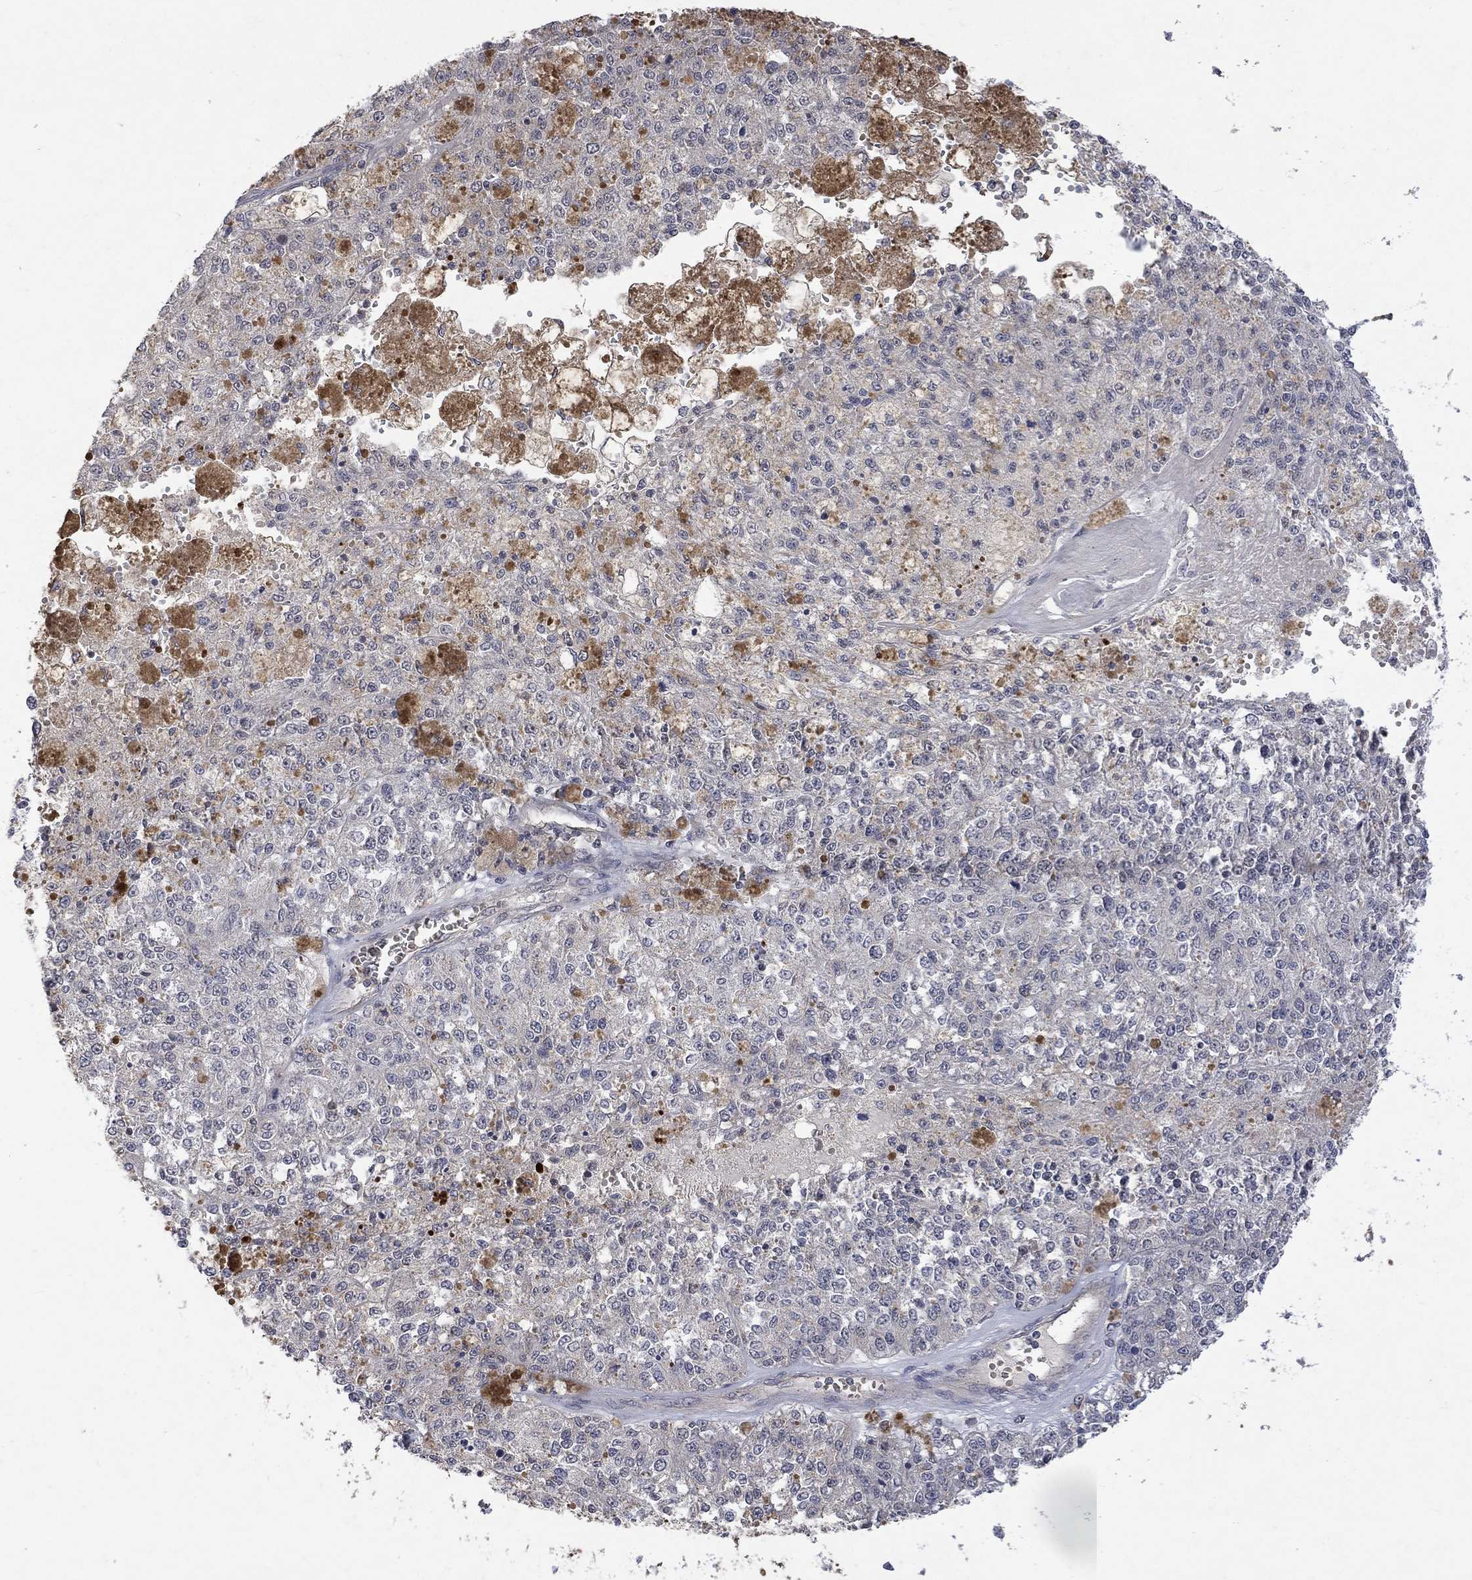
{"staining": {"intensity": "negative", "quantity": "none", "location": "none"}, "tissue": "melanoma", "cell_type": "Tumor cells", "image_type": "cancer", "snomed": [{"axis": "morphology", "description": "Malignant melanoma, Metastatic site"}, {"axis": "topography", "description": "Lymph node"}], "caption": "This is an IHC histopathology image of malignant melanoma (metastatic site). There is no staining in tumor cells.", "gene": "GRIN2D", "patient": {"sex": "female", "age": 64}}